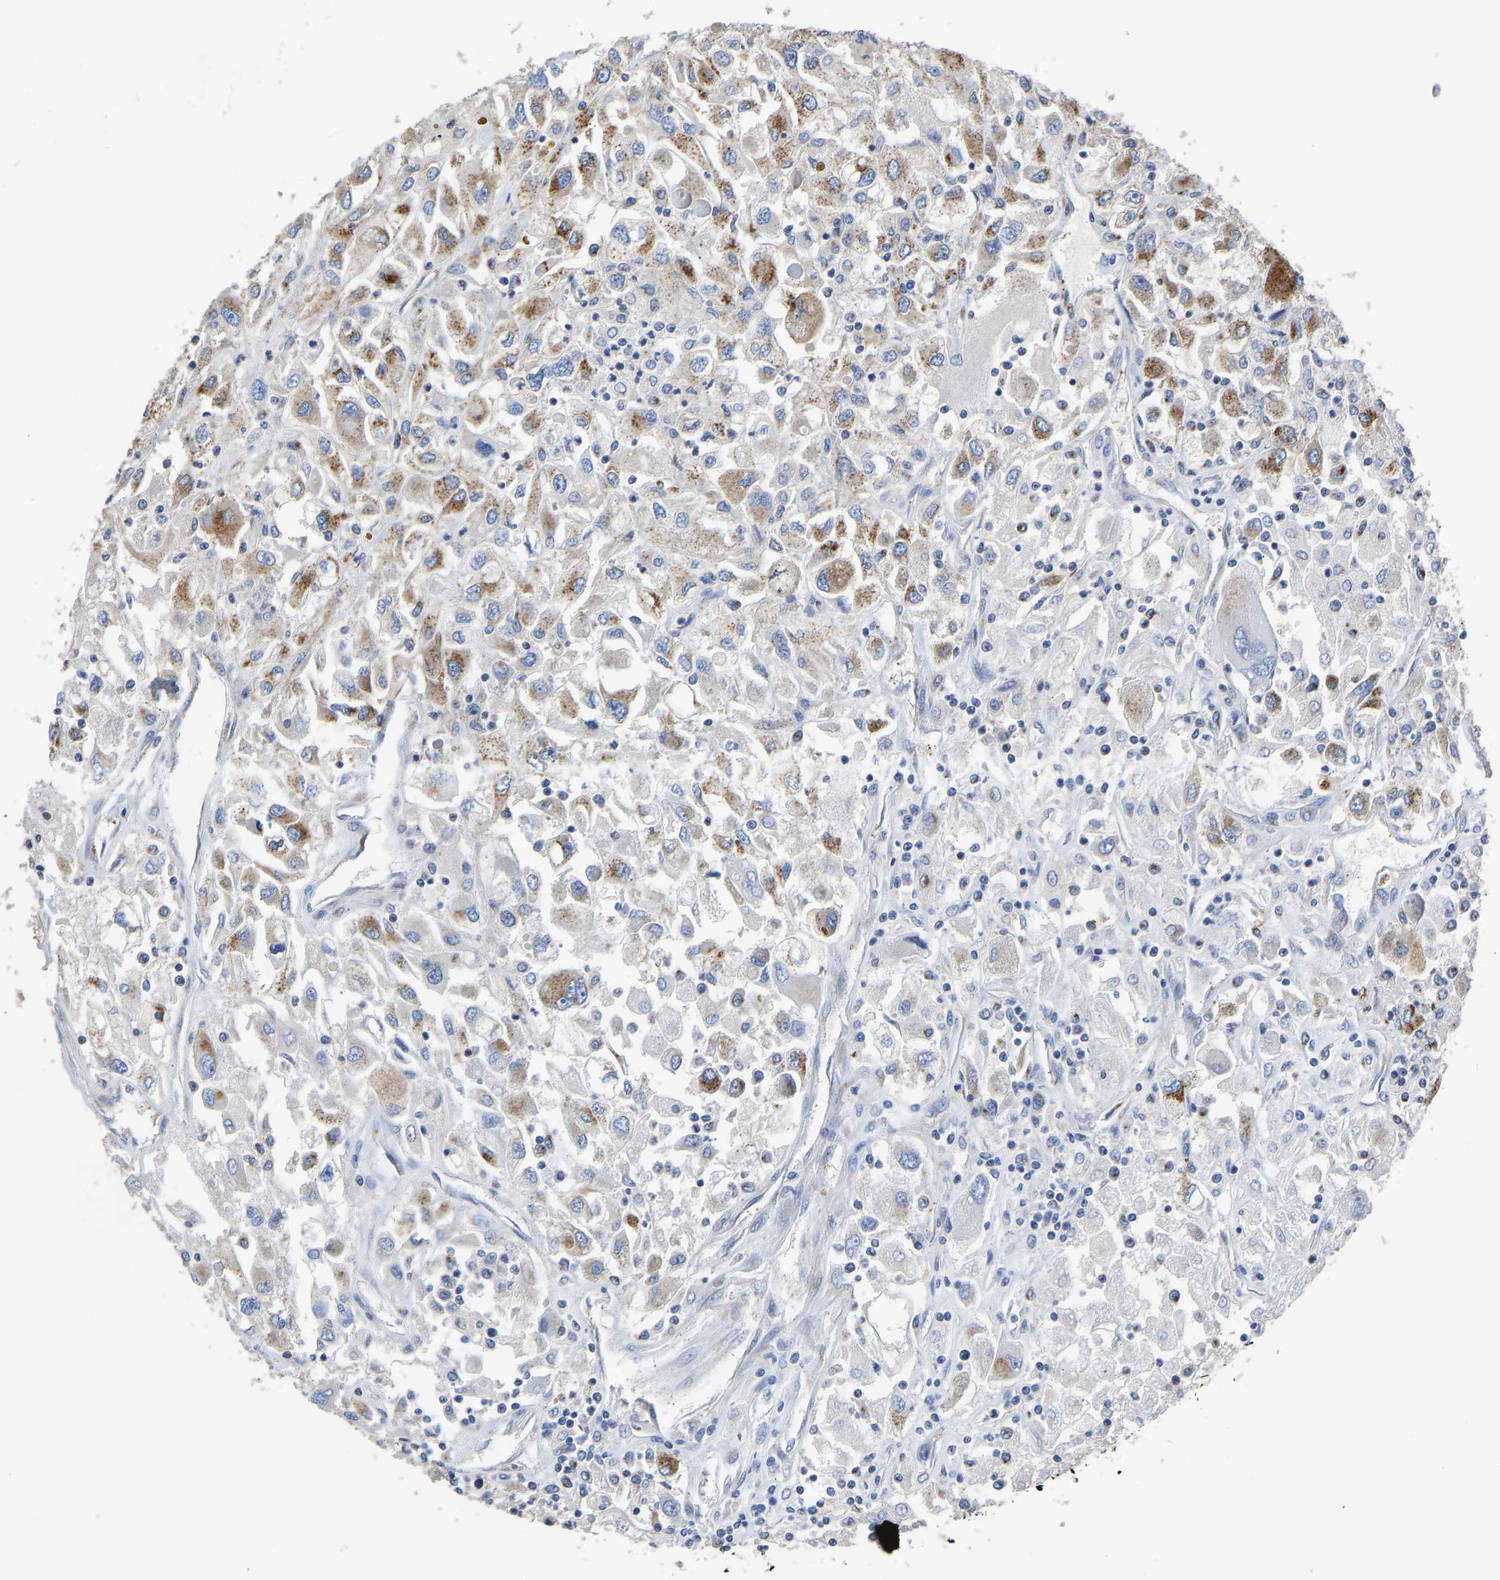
{"staining": {"intensity": "moderate", "quantity": ">75%", "location": "cytoplasmic/membranous"}, "tissue": "renal cancer", "cell_type": "Tumor cells", "image_type": "cancer", "snomed": [{"axis": "morphology", "description": "Adenocarcinoma, NOS"}, {"axis": "topography", "description": "Kidney"}], "caption": "The photomicrograph exhibits staining of renal cancer (adenocarcinoma), revealing moderate cytoplasmic/membranous protein expression (brown color) within tumor cells.", "gene": "TMEM87A", "patient": {"sex": "female", "age": 52}}